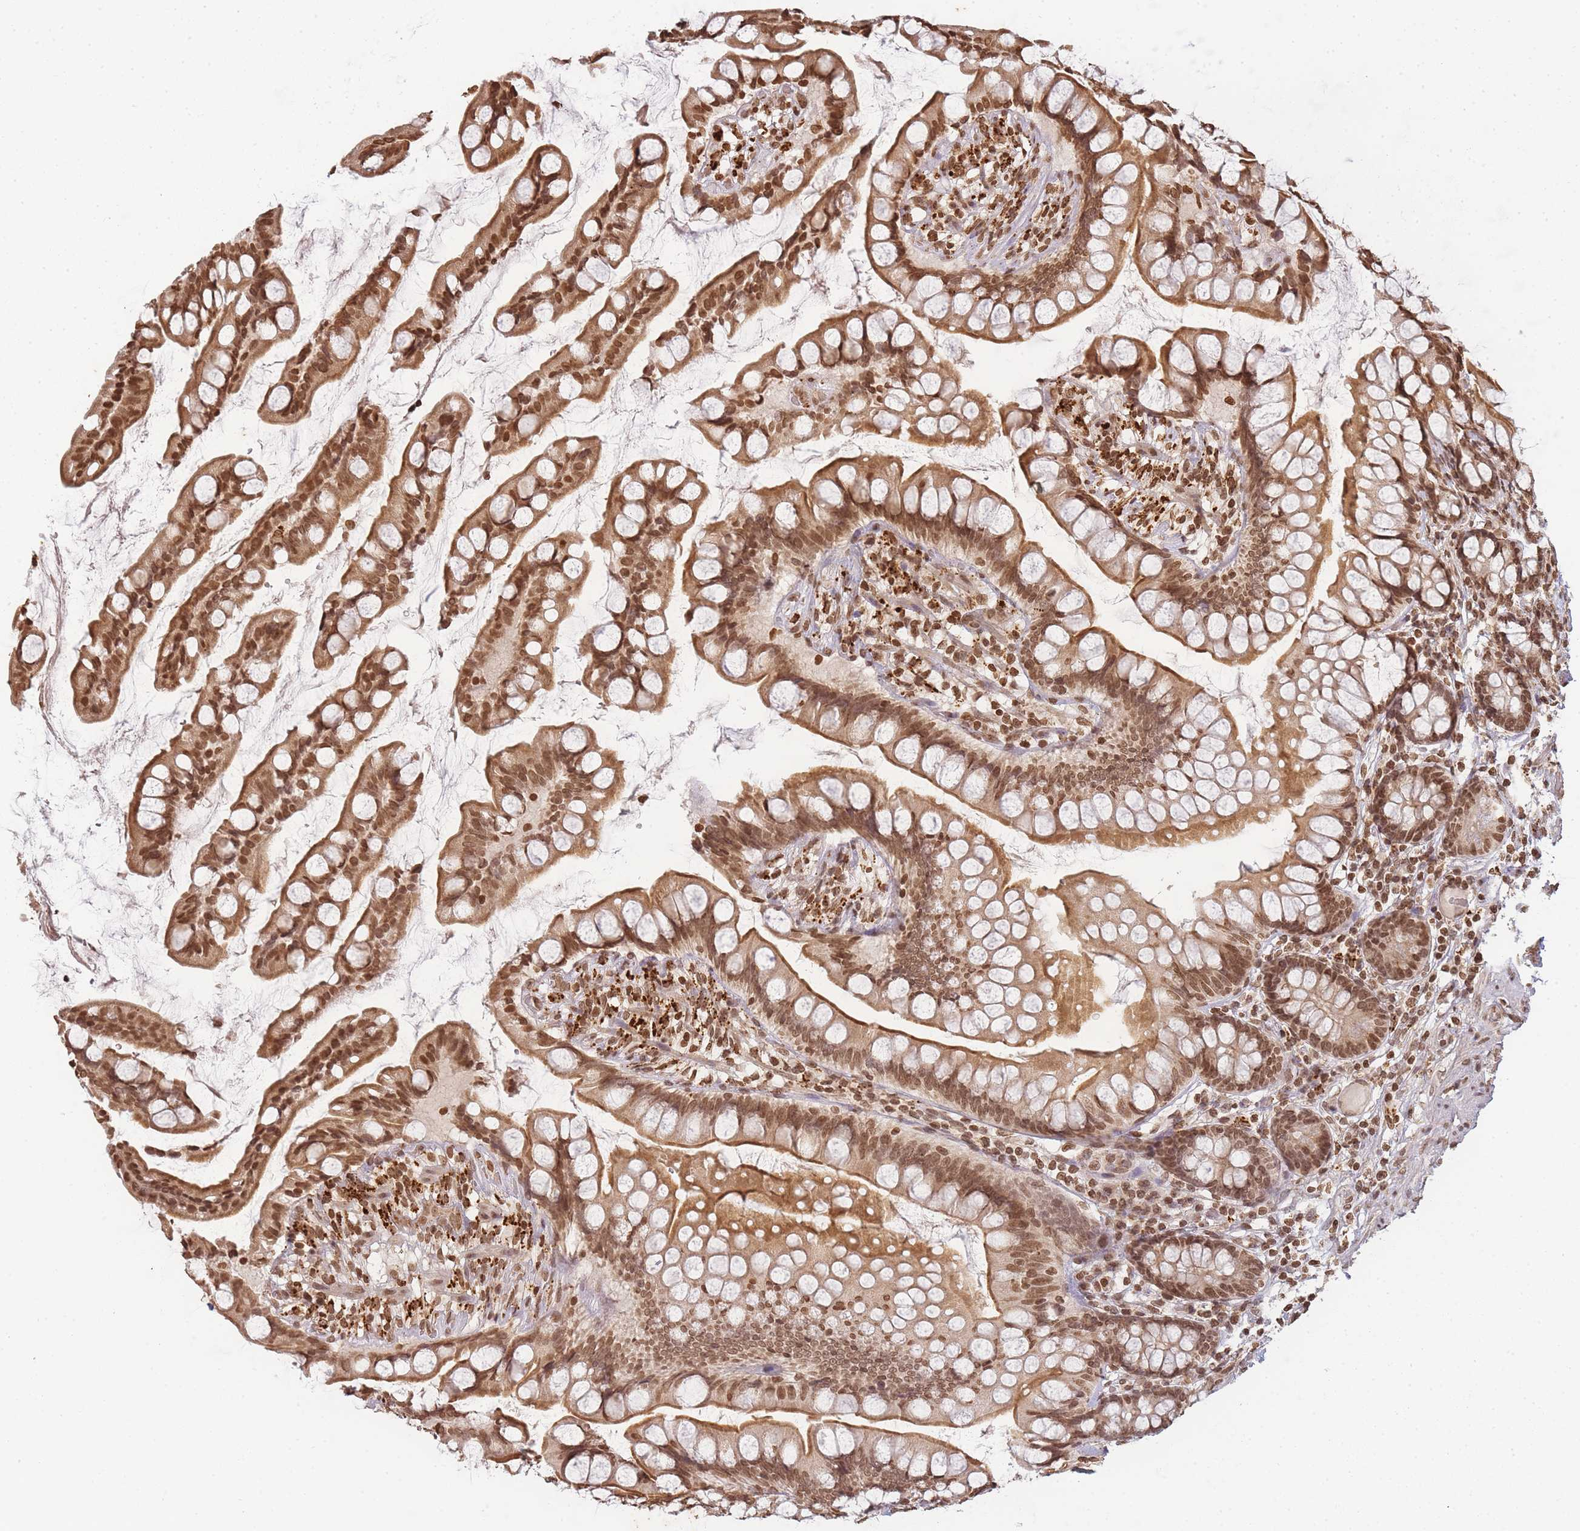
{"staining": {"intensity": "strong", "quantity": ">75%", "location": "cytoplasmic/membranous,nuclear"}, "tissue": "small intestine", "cell_type": "Glandular cells", "image_type": "normal", "snomed": [{"axis": "morphology", "description": "Normal tissue, NOS"}, {"axis": "topography", "description": "Small intestine"}], "caption": "Glandular cells exhibit strong cytoplasmic/membranous,nuclear staining in approximately >75% of cells in unremarkable small intestine.", "gene": "WWTR1", "patient": {"sex": "male", "age": 70}}